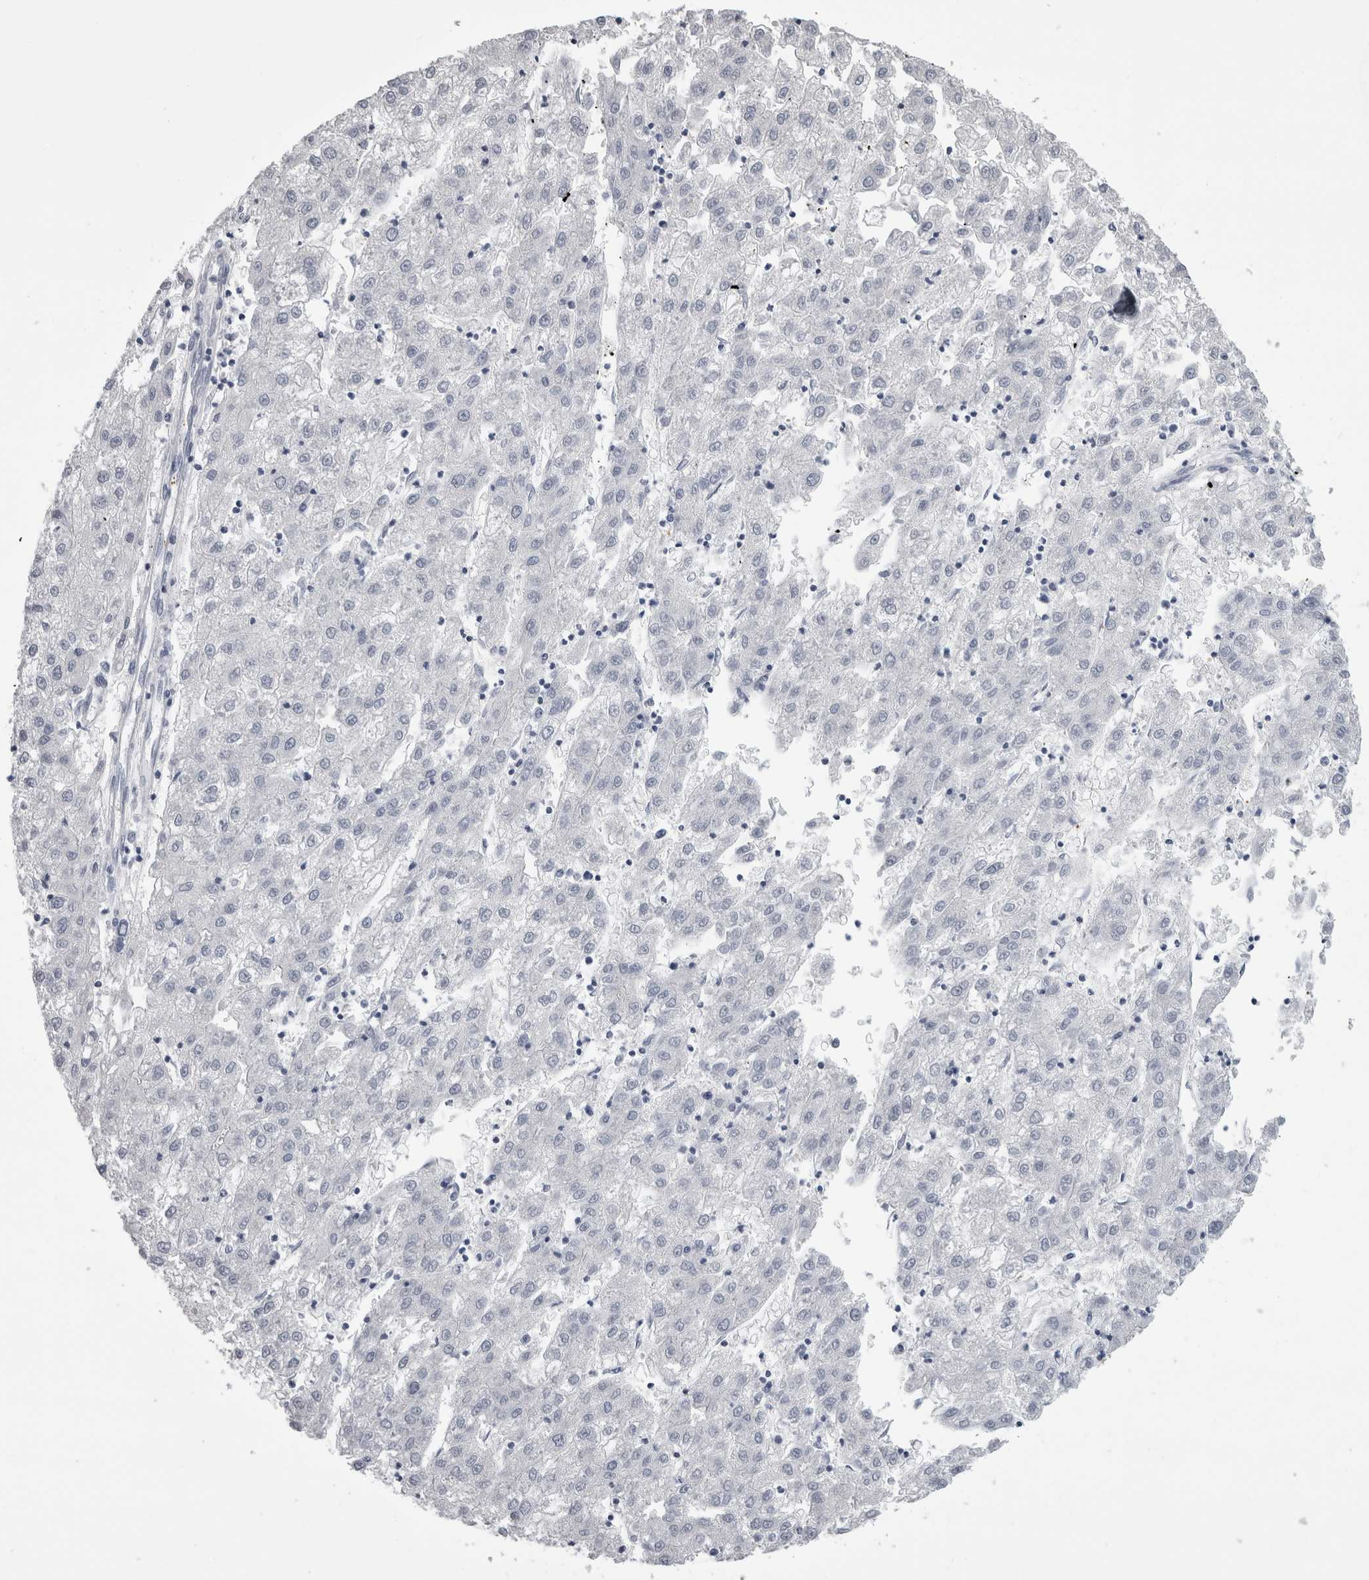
{"staining": {"intensity": "negative", "quantity": "none", "location": "none"}, "tissue": "liver cancer", "cell_type": "Tumor cells", "image_type": "cancer", "snomed": [{"axis": "morphology", "description": "Carcinoma, Hepatocellular, NOS"}, {"axis": "topography", "description": "Liver"}], "caption": "This is an immunohistochemistry image of liver cancer. There is no staining in tumor cells.", "gene": "ALDH8A1", "patient": {"sex": "male", "age": 72}}